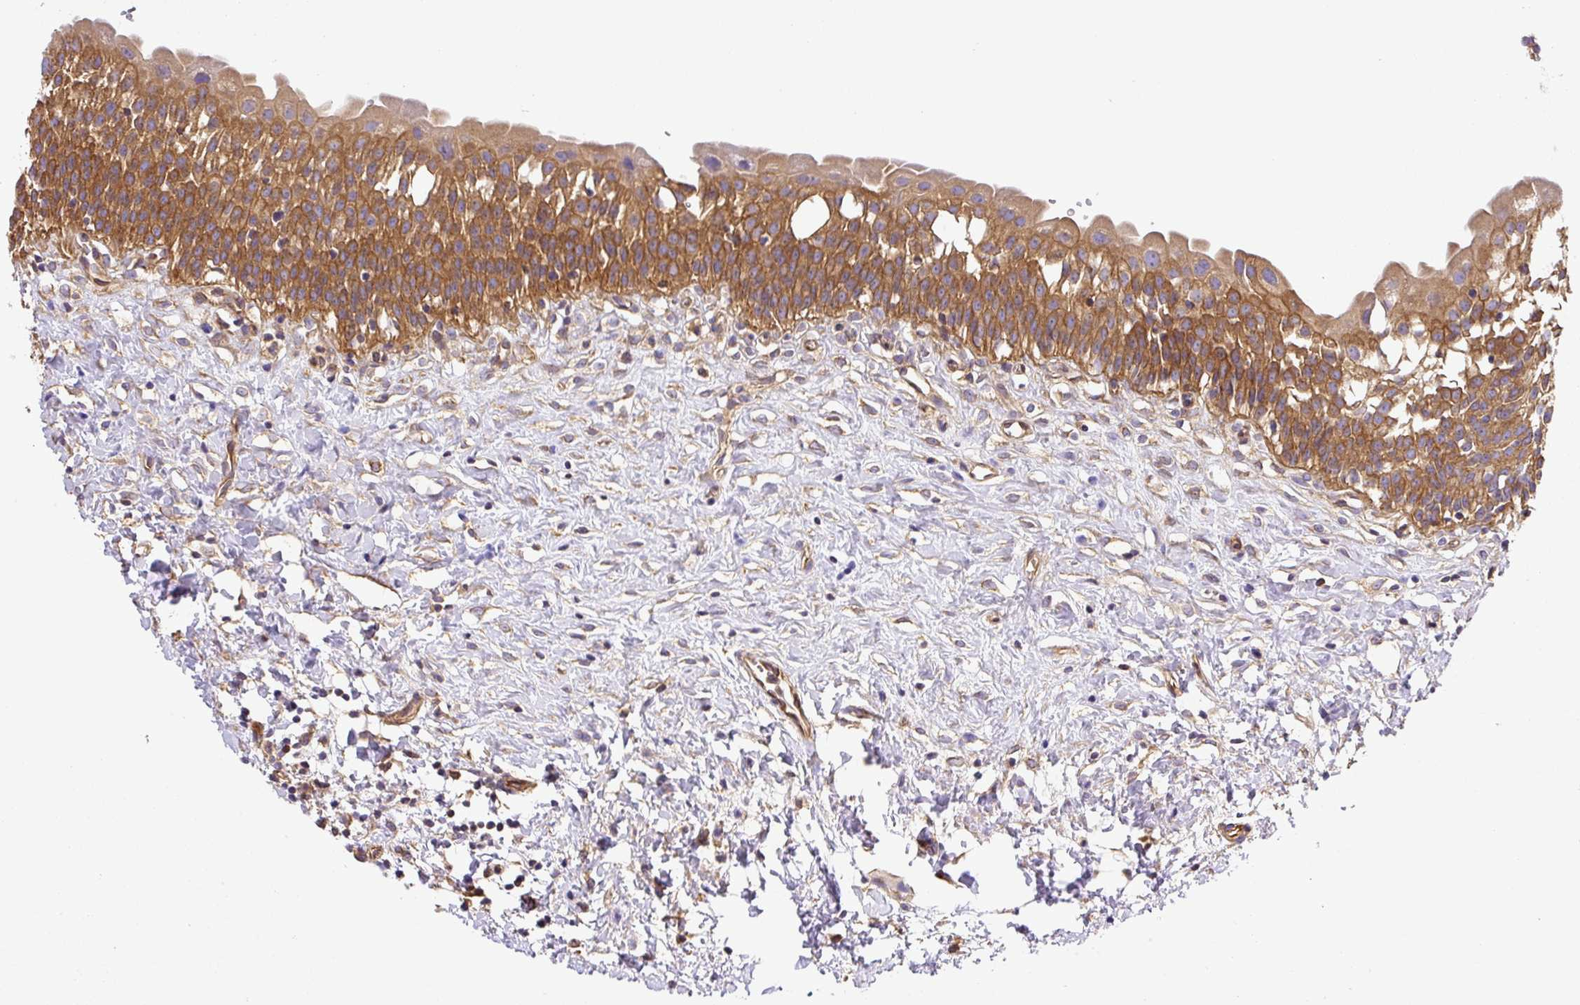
{"staining": {"intensity": "strong", "quantity": ">75%", "location": "cytoplasmic/membranous"}, "tissue": "urinary bladder", "cell_type": "Urothelial cells", "image_type": "normal", "snomed": [{"axis": "morphology", "description": "Normal tissue, NOS"}, {"axis": "topography", "description": "Urinary bladder"}], "caption": "Protein expression analysis of normal urinary bladder reveals strong cytoplasmic/membranous staining in approximately >75% of urothelial cells. (IHC, brightfield microscopy, high magnification).", "gene": "DCTN1", "patient": {"sex": "male", "age": 51}}